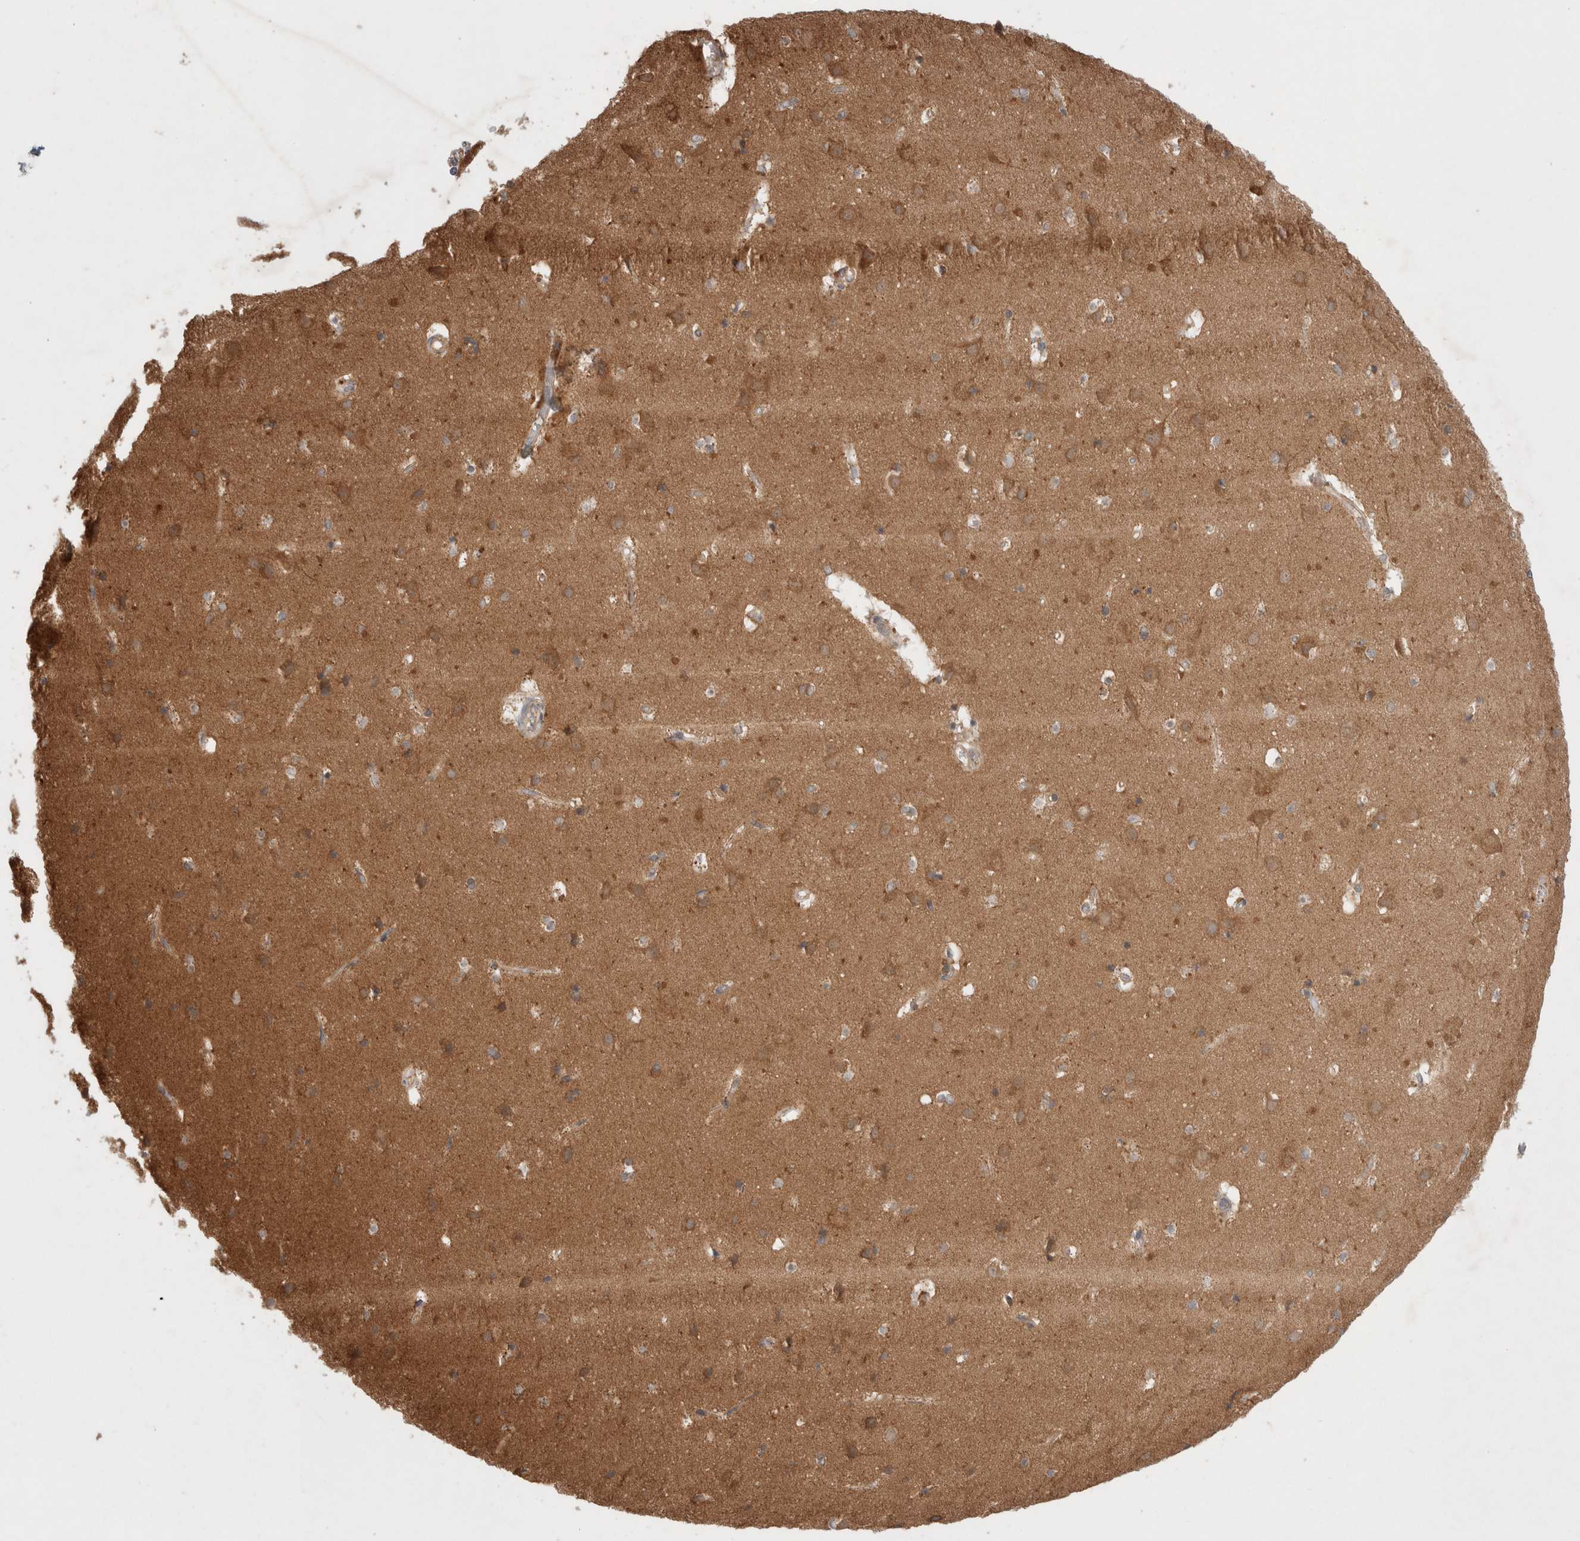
{"staining": {"intensity": "moderate", "quantity": ">75%", "location": "cytoplasmic/membranous"}, "tissue": "cerebral cortex", "cell_type": "Endothelial cells", "image_type": "normal", "snomed": [{"axis": "morphology", "description": "Normal tissue, NOS"}, {"axis": "topography", "description": "Cerebral cortex"}], "caption": "Immunohistochemical staining of unremarkable human cerebral cortex displays >75% levels of moderate cytoplasmic/membranous protein positivity in about >75% of endothelial cells. The protein is stained brown, and the nuclei are stained in blue (DAB IHC with brightfield microscopy, high magnification).", "gene": "HROB", "patient": {"sex": "male", "age": 54}}